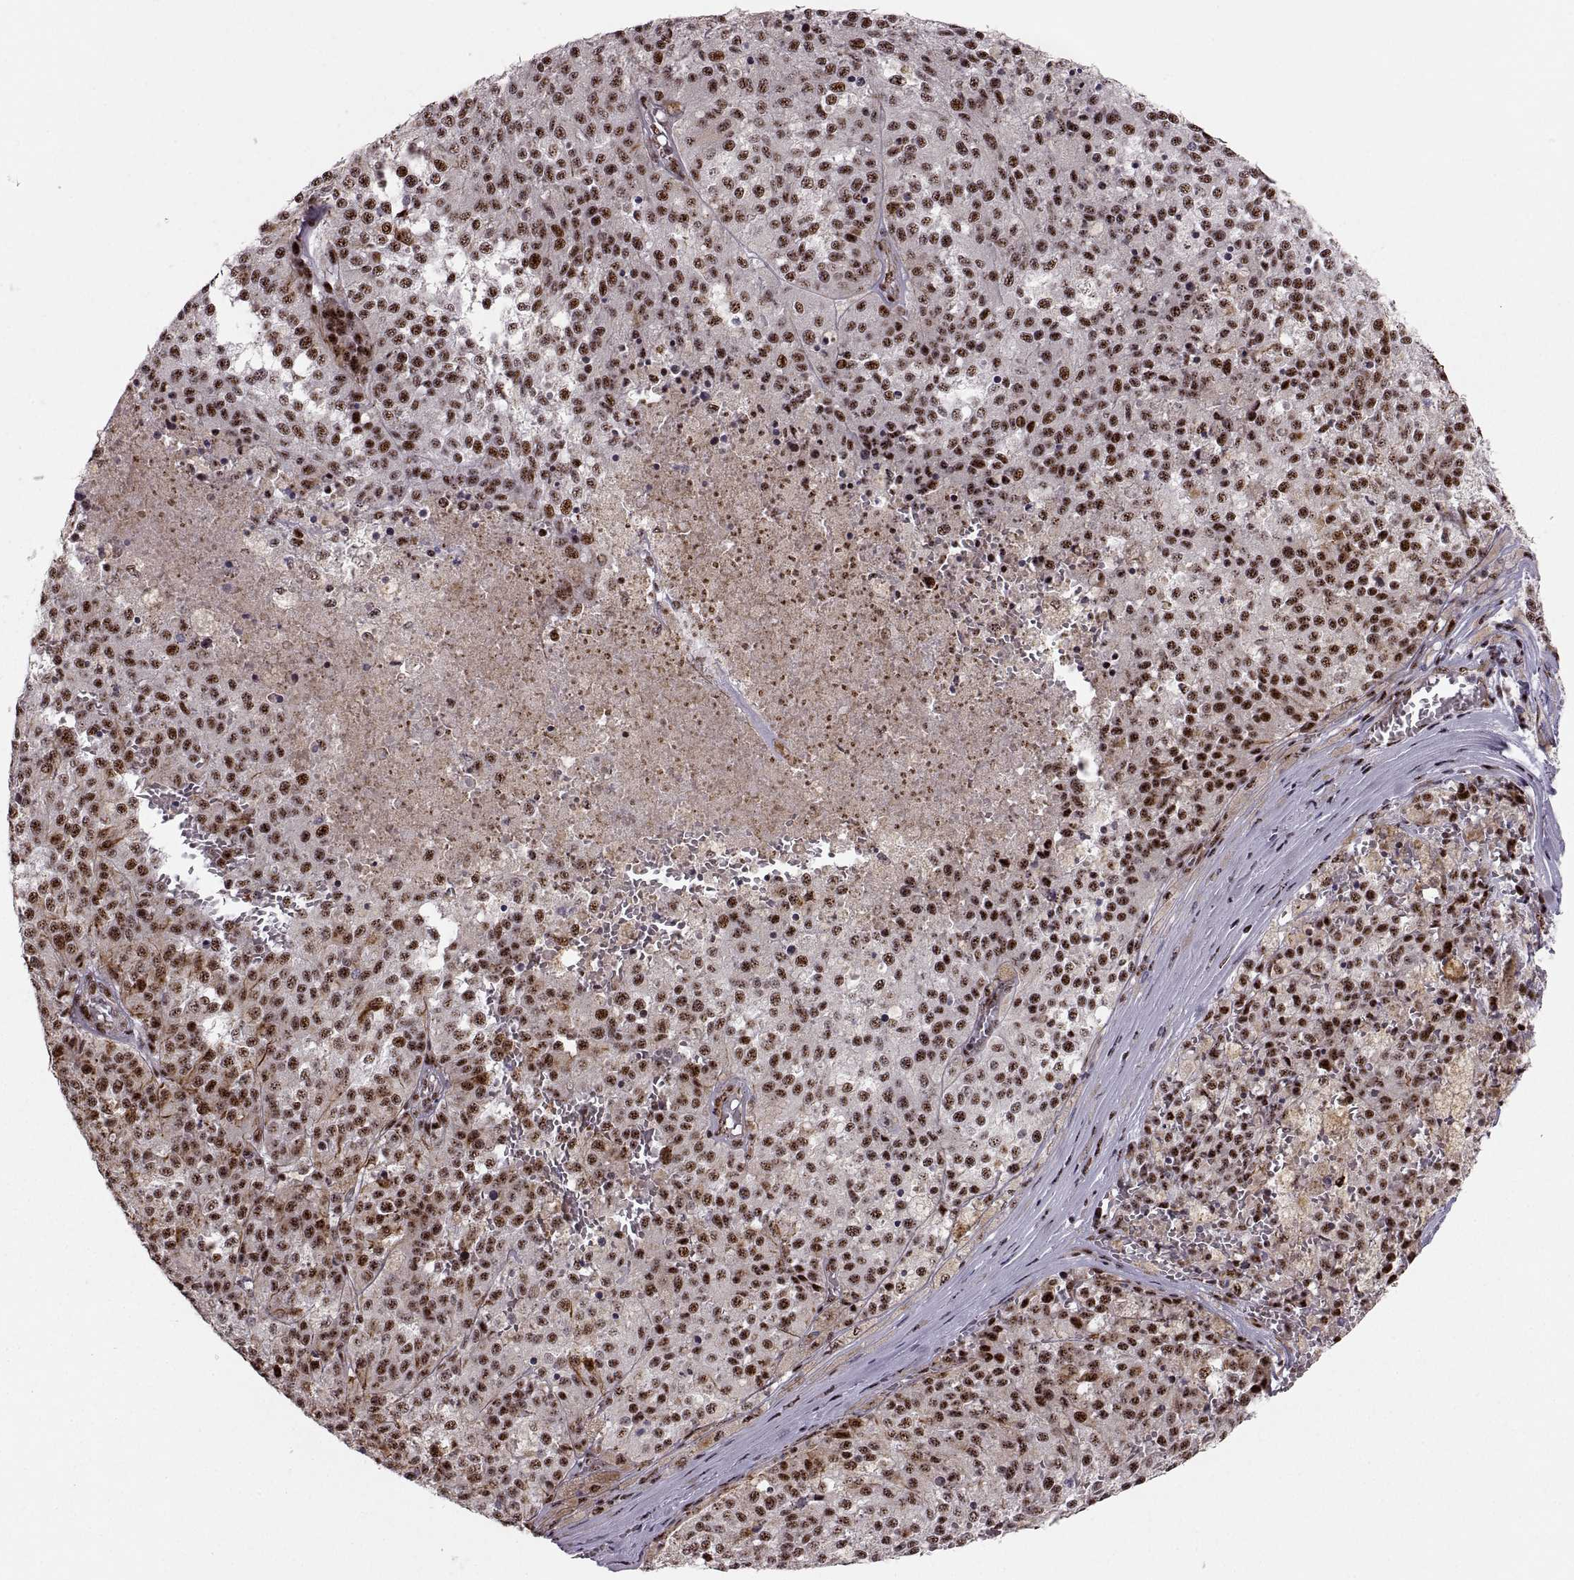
{"staining": {"intensity": "strong", "quantity": ">75%", "location": "nuclear"}, "tissue": "melanoma", "cell_type": "Tumor cells", "image_type": "cancer", "snomed": [{"axis": "morphology", "description": "Malignant melanoma, Metastatic site"}, {"axis": "topography", "description": "Lymph node"}], "caption": "There is high levels of strong nuclear expression in tumor cells of melanoma, as demonstrated by immunohistochemical staining (brown color).", "gene": "ZCCHC17", "patient": {"sex": "female", "age": 64}}